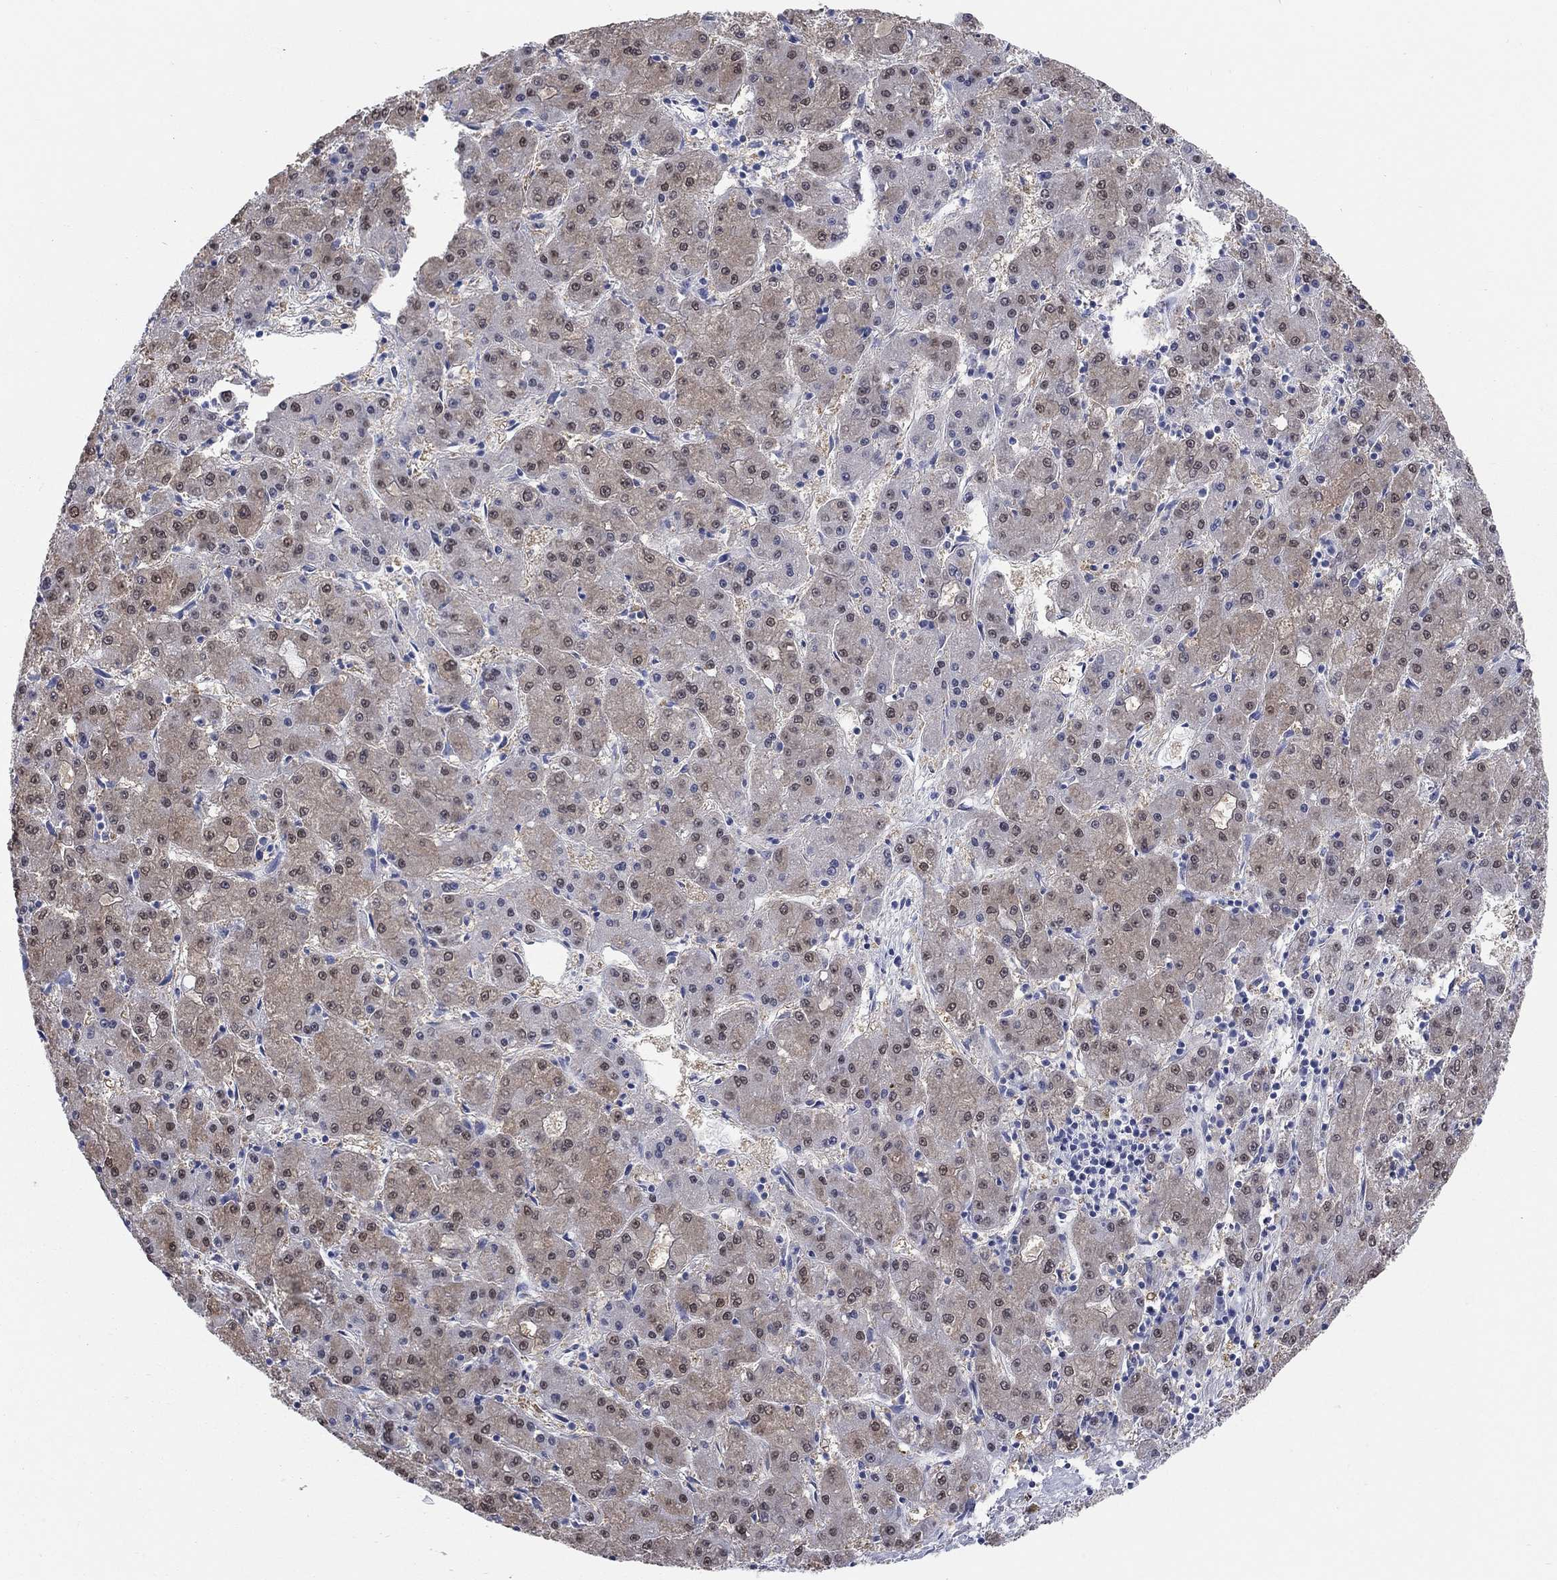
{"staining": {"intensity": "moderate", "quantity": "<25%", "location": "cytoplasmic/membranous,nuclear"}, "tissue": "liver cancer", "cell_type": "Tumor cells", "image_type": "cancer", "snomed": [{"axis": "morphology", "description": "Carcinoma, Hepatocellular, NOS"}, {"axis": "topography", "description": "Liver"}], "caption": "Moderate cytoplasmic/membranous and nuclear staining for a protein is appreciated in about <25% of tumor cells of hepatocellular carcinoma (liver) using IHC.", "gene": "ATP6V1G2", "patient": {"sex": "male", "age": 73}}